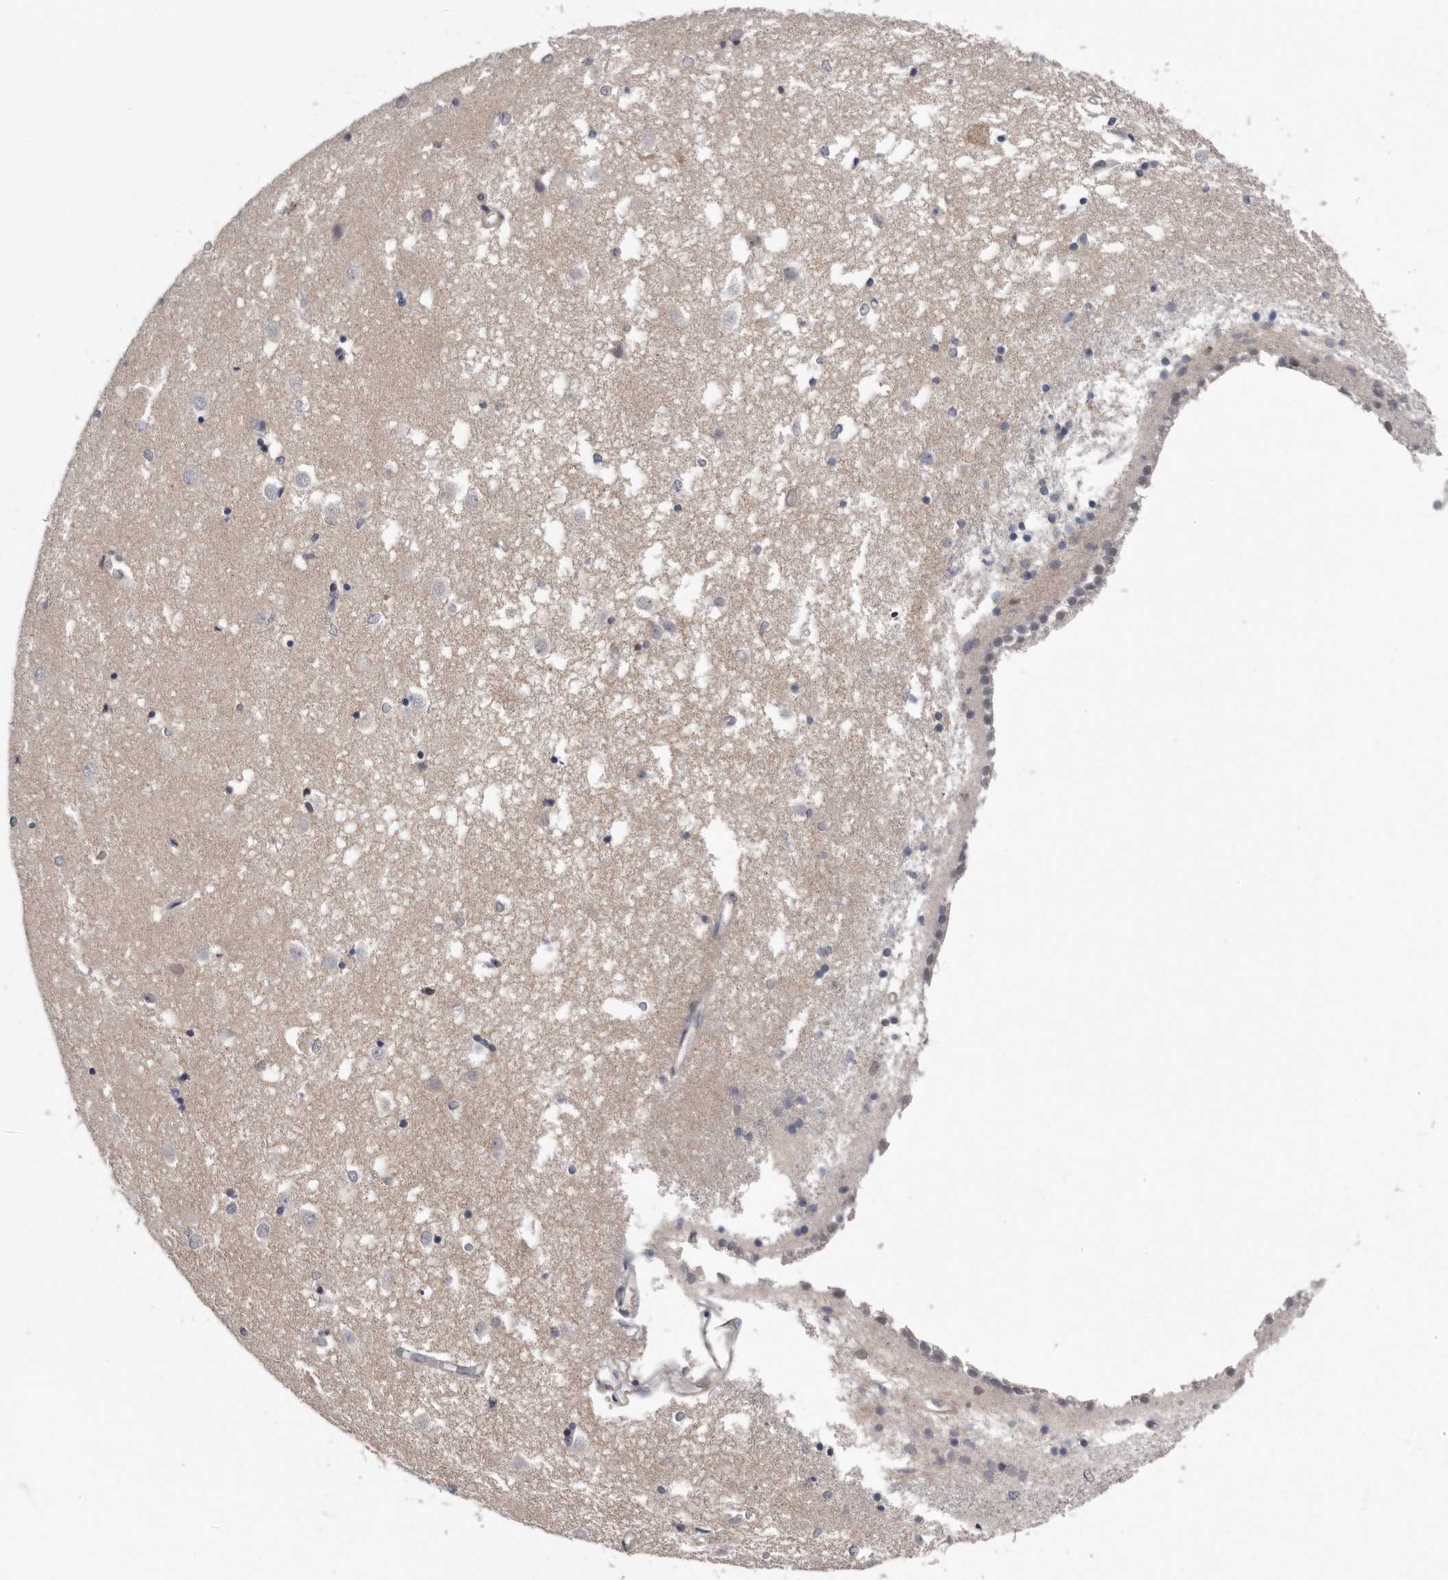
{"staining": {"intensity": "negative", "quantity": "none", "location": "none"}, "tissue": "caudate", "cell_type": "Glial cells", "image_type": "normal", "snomed": [{"axis": "morphology", "description": "Normal tissue, NOS"}, {"axis": "topography", "description": "Lateral ventricle wall"}], "caption": "This is an immunohistochemistry micrograph of unremarkable caudate. There is no staining in glial cells.", "gene": "ATXN3L", "patient": {"sex": "male", "age": 45}}